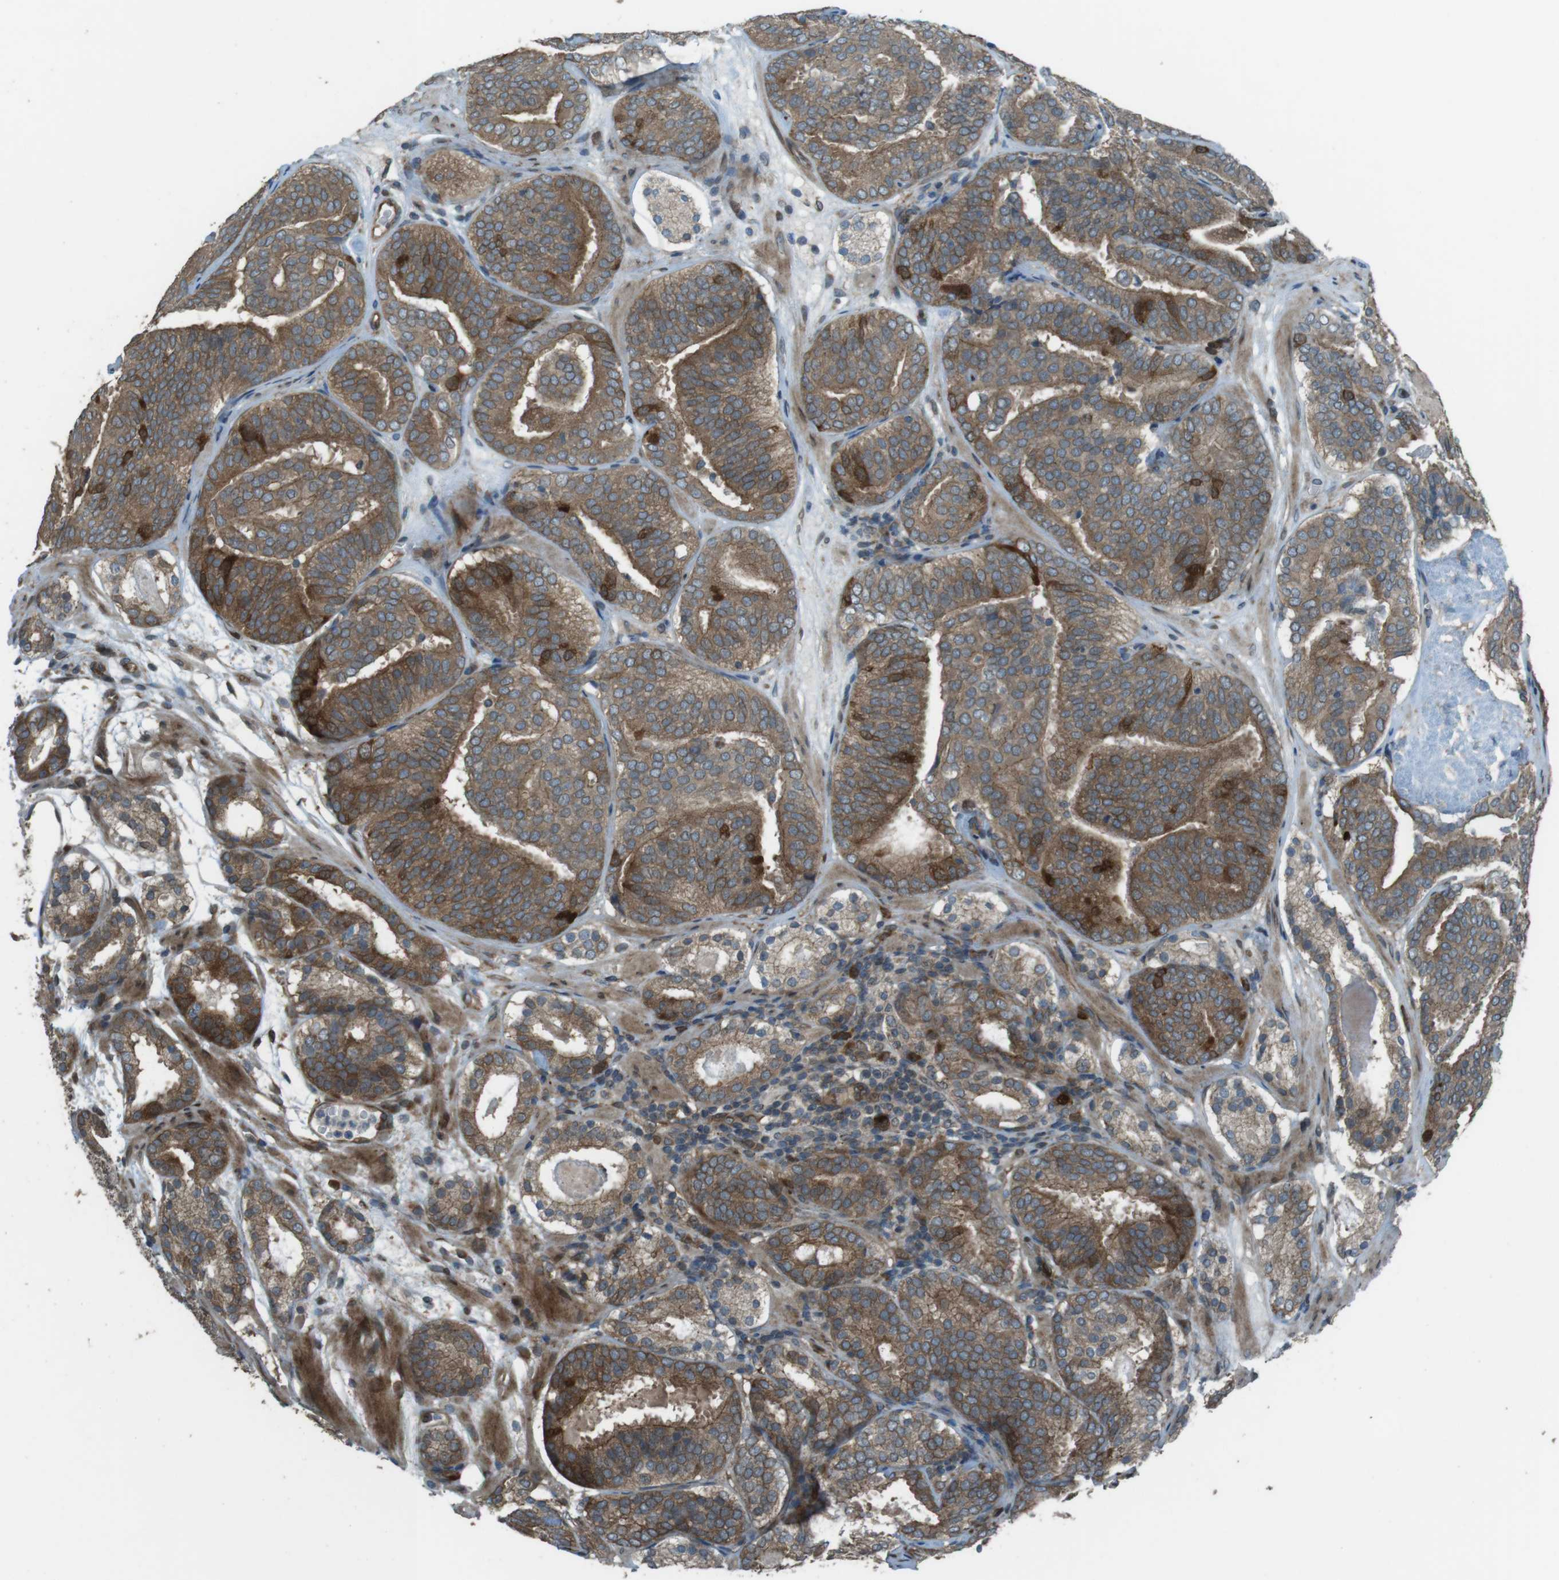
{"staining": {"intensity": "moderate", "quantity": ">75%", "location": "cytoplasmic/membranous"}, "tissue": "prostate cancer", "cell_type": "Tumor cells", "image_type": "cancer", "snomed": [{"axis": "morphology", "description": "Adenocarcinoma, Low grade"}, {"axis": "topography", "description": "Prostate"}], "caption": "Protein expression analysis of adenocarcinoma (low-grade) (prostate) displays moderate cytoplasmic/membranous staining in about >75% of tumor cells. (Brightfield microscopy of DAB IHC at high magnification).", "gene": "ZNF330", "patient": {"sex": "male", "age": 69}}